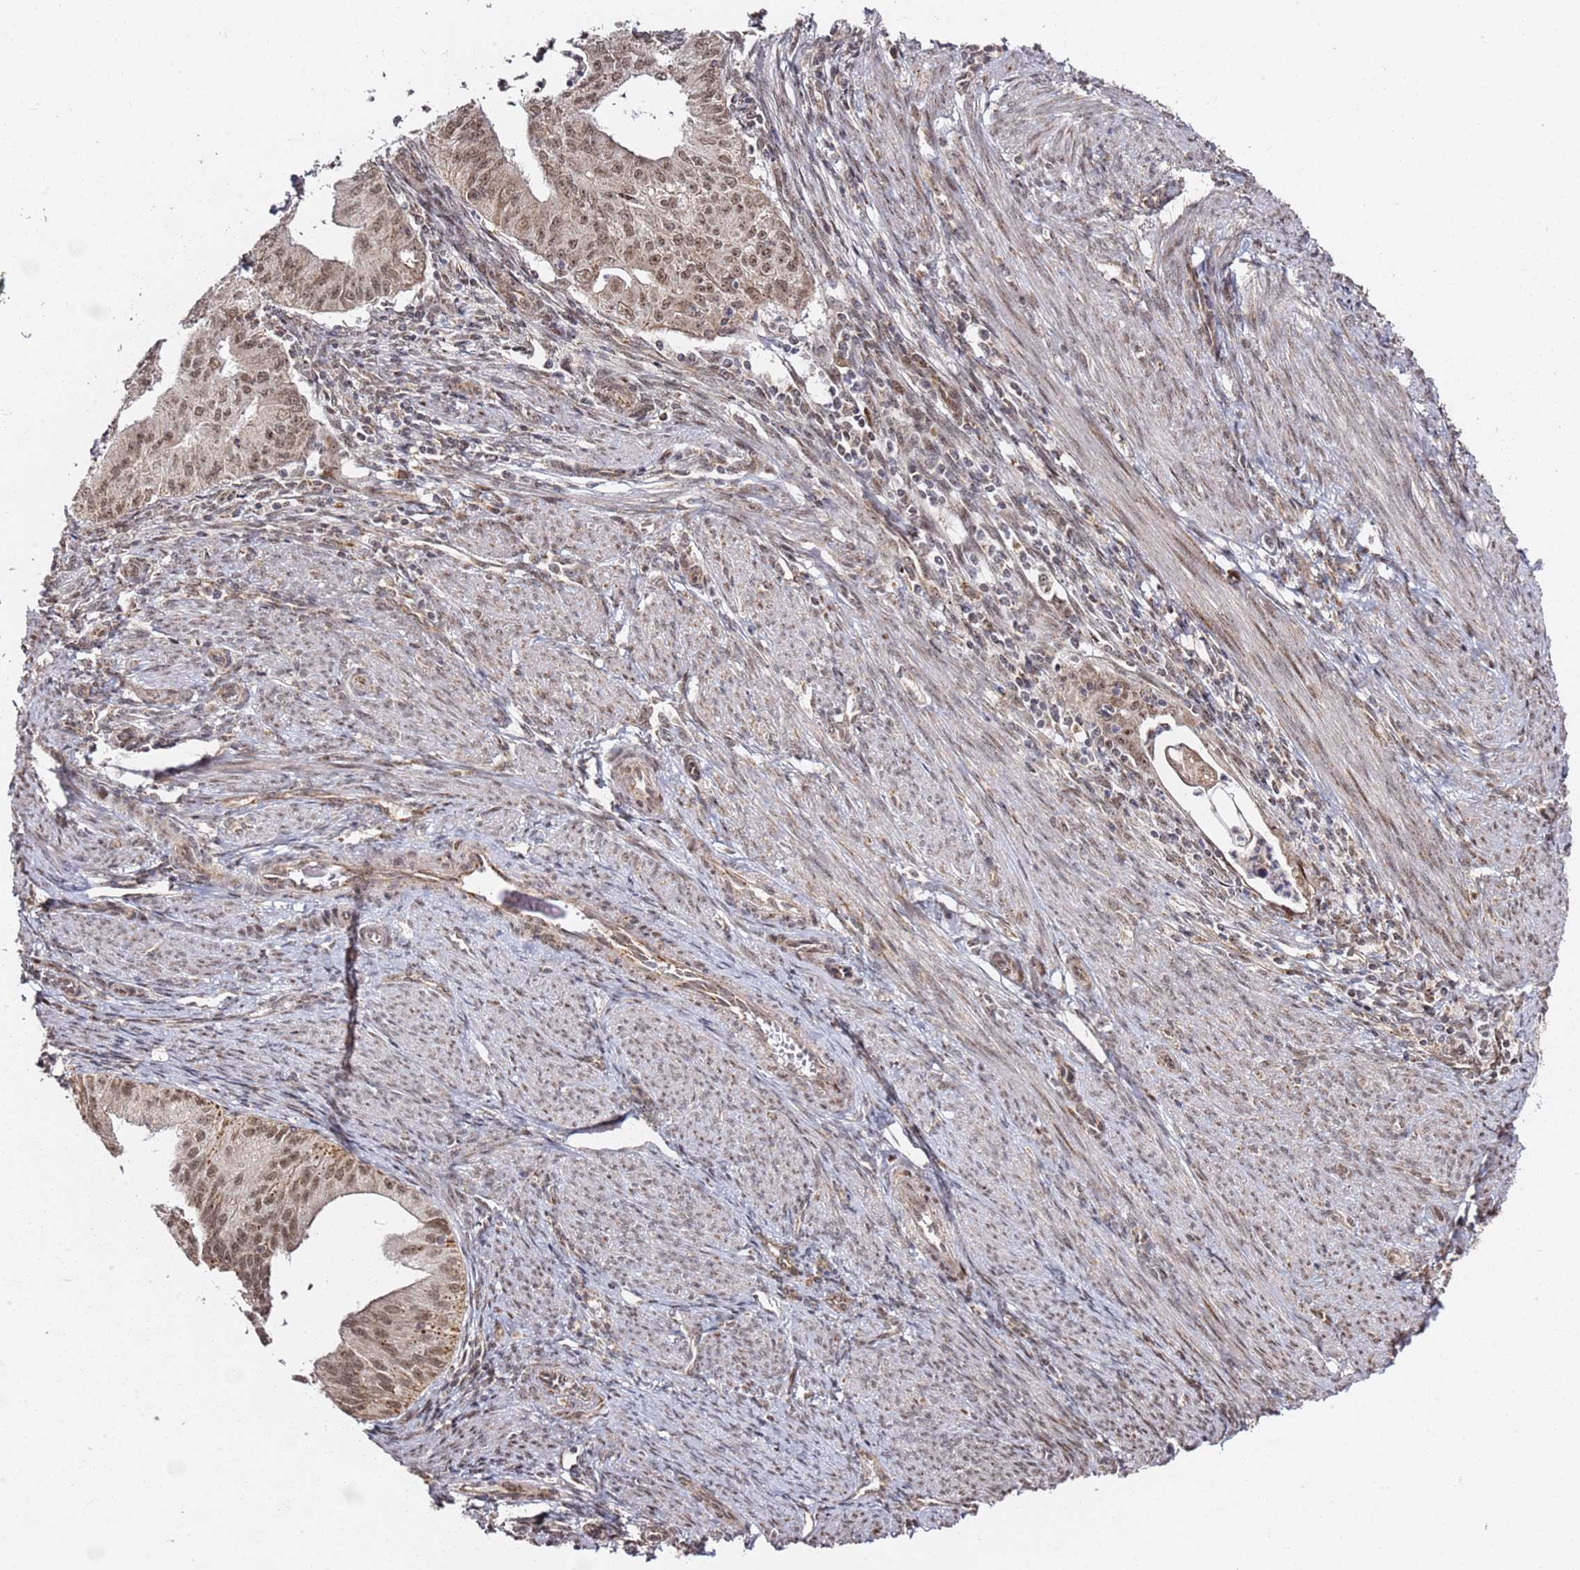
{"staining": {"intensity": "moderate", "quantity": ">75%", "location": "cytoplasmic/membranous,nuclear"}, "tissue": "endometrial cancer", "cell_type": "Tumor cells", "image_type": "cancer", "snomed": [{"axis": "morphology", "description": "Adenocarcinoma, NOS"}, {"axis": "topography", "description": "Endometrium"}], "caption": "An image of endometrial cancer stained for a protein exhibits moderate cytoplasmic/membranous and nuclear brown staining in tumor cells. (DAB IHC, brown staining for protein, blue staining for nuclei).", "gene": "TP53AIP1", "patient": {"sex": "female", "age": 50}}